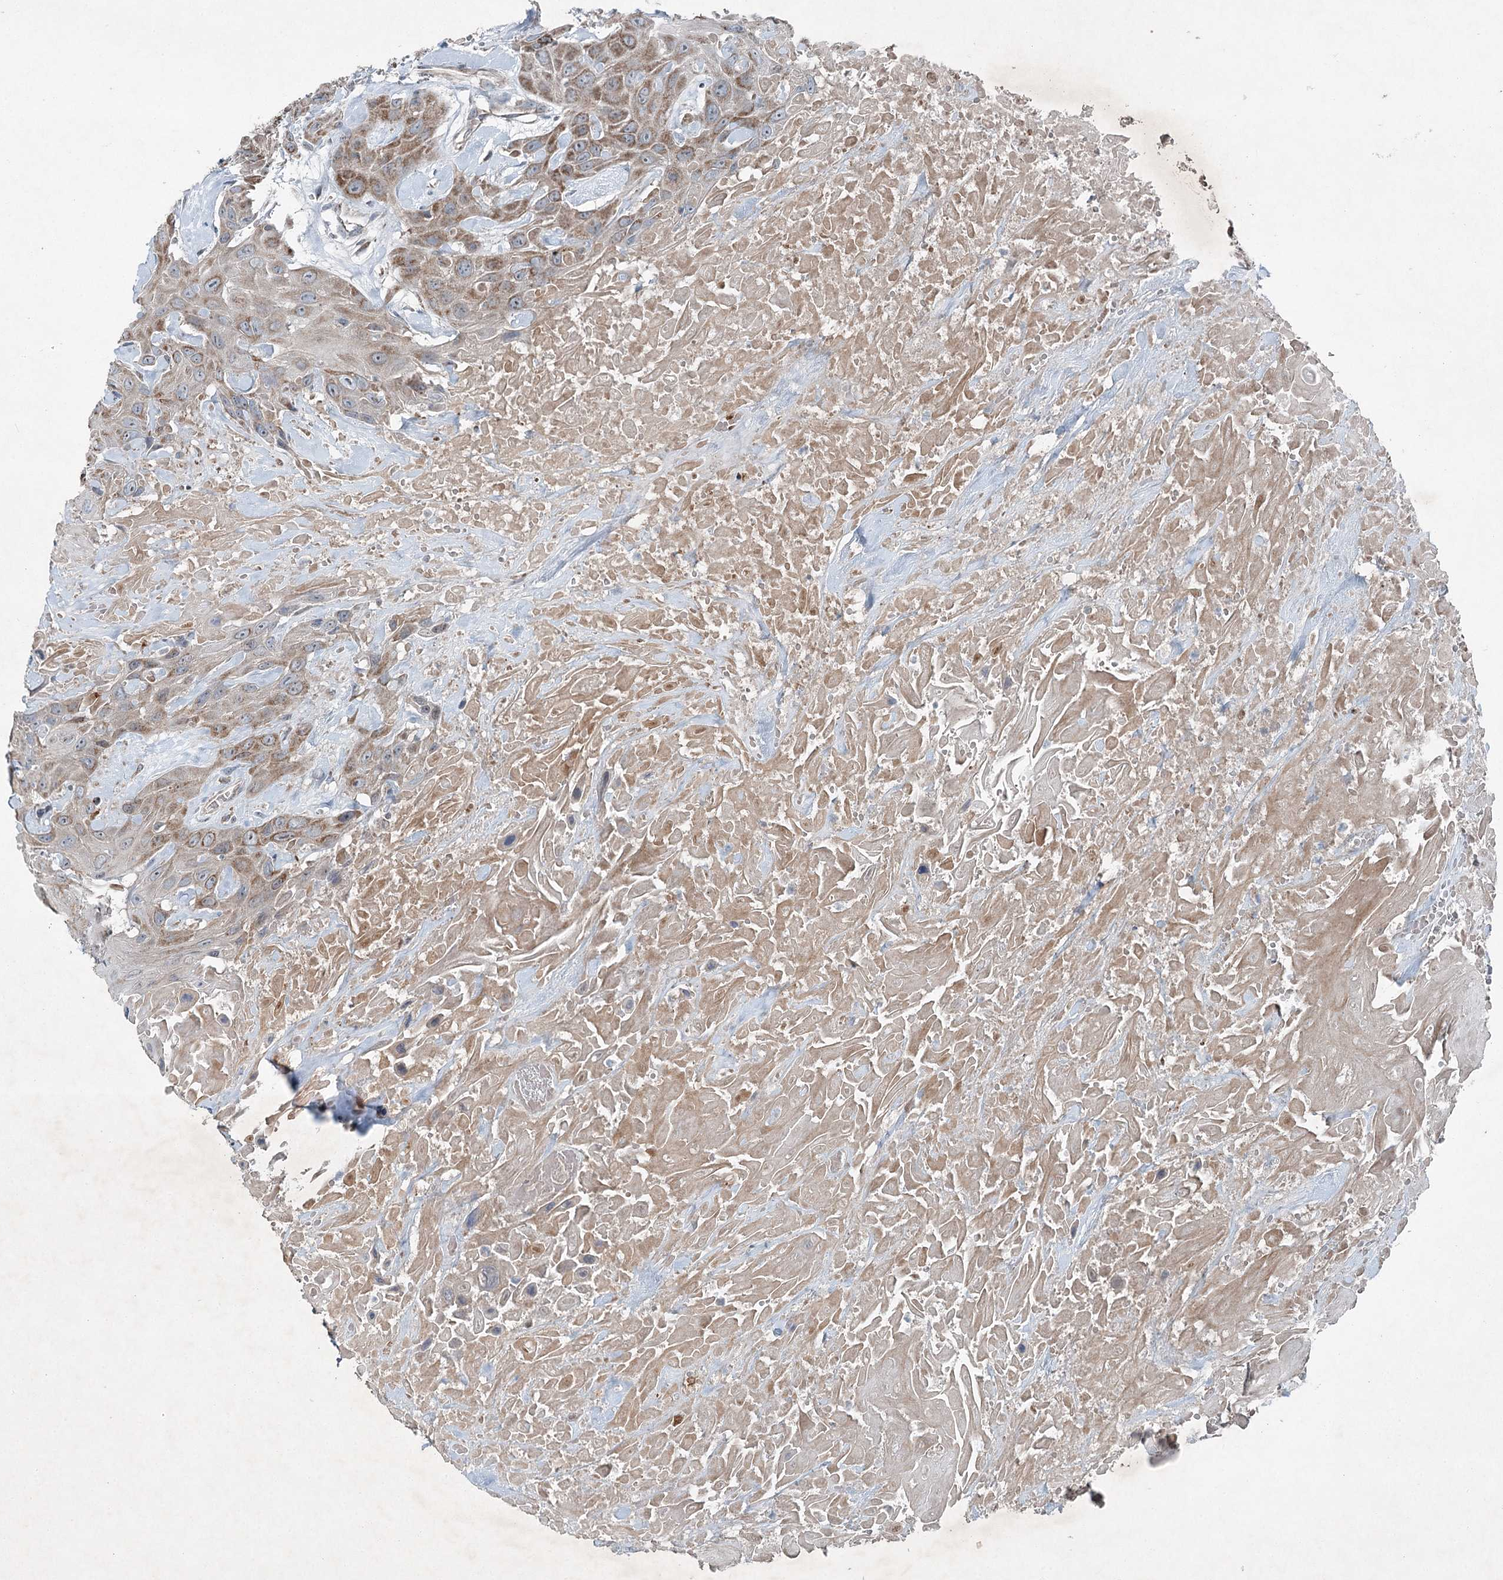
{"staining": {"intensity": "moderate", "quantity": "25%-75%", "location": "cytoplasmic/membranous"}, "tissue": "head and neck cancer", "cell_type": "Tumor cells", "image_type": "cancer", "snomed": [{"axis": "morphology", "description": "Squamous cell carcinoma, NOS"}, {"axis": "topography", "description": "Head-Neck"}], "caption": "An immunohistochemistry image of tumor tissue is shown. Protein staining in brown shows moderate cytoplasmic/membranous positivity in head and neck cancer (squamous cell carcinoma) within tumor cells.", "gene": "CHCHD5", "patient": {"sex": "male", "age": 81}}